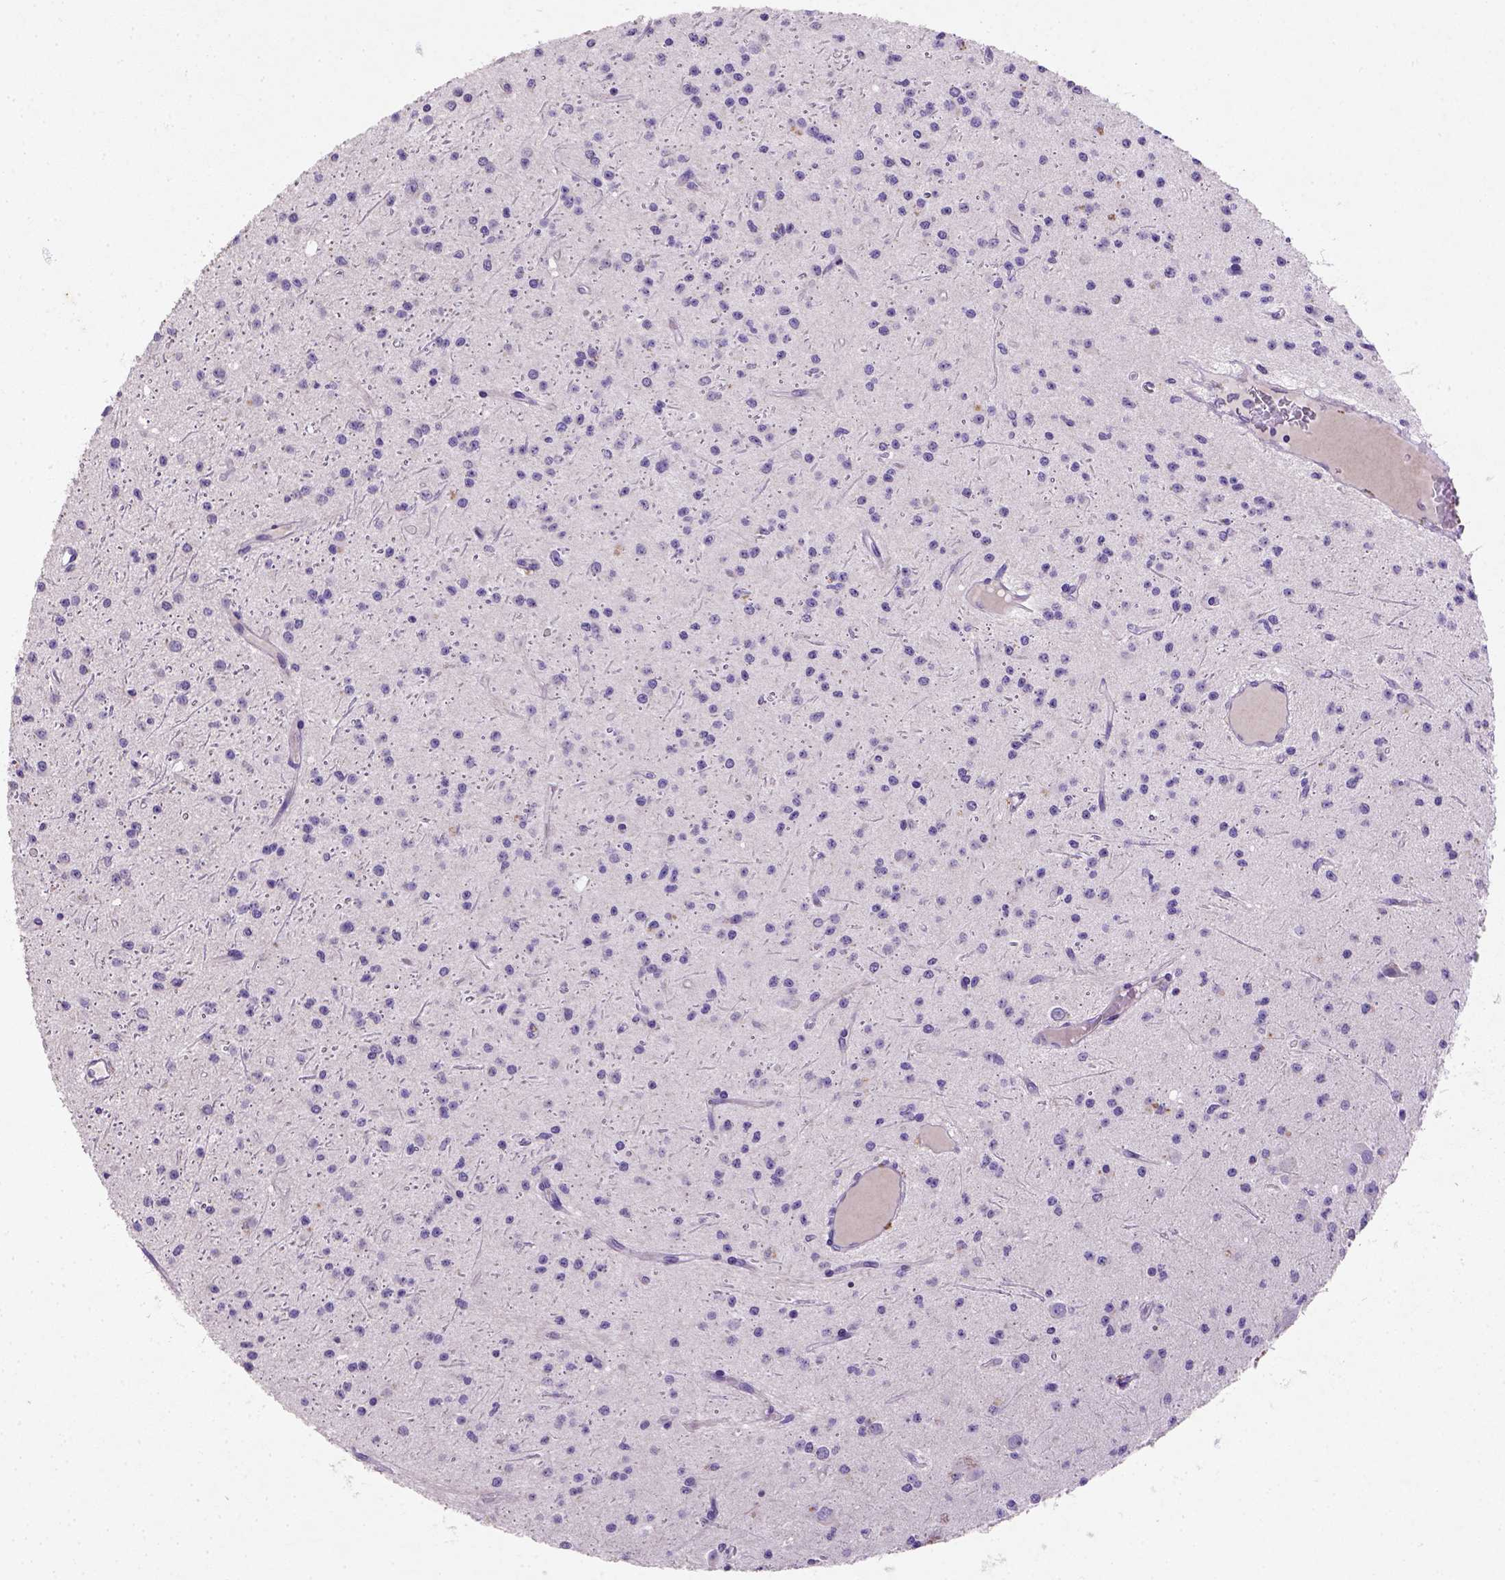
{"staining": {"intensity": "negative", "quantity": "none", "location": "none"}, "tissue": "glioma", "cell_type": "Tumor cells", "image_type": "cancer", "snomed": [{"axis": "morphology", "description": "Glioma, malignant, Low grade"}, {"axis": "topography", "description": "Brain"}], "caption": "This is an immunohistochemistry (IHC) micrograph of glioma. There is no expression in tumor cells.", "gene": "NUDT2", "patient": {"sex": "male", "age": 27}}